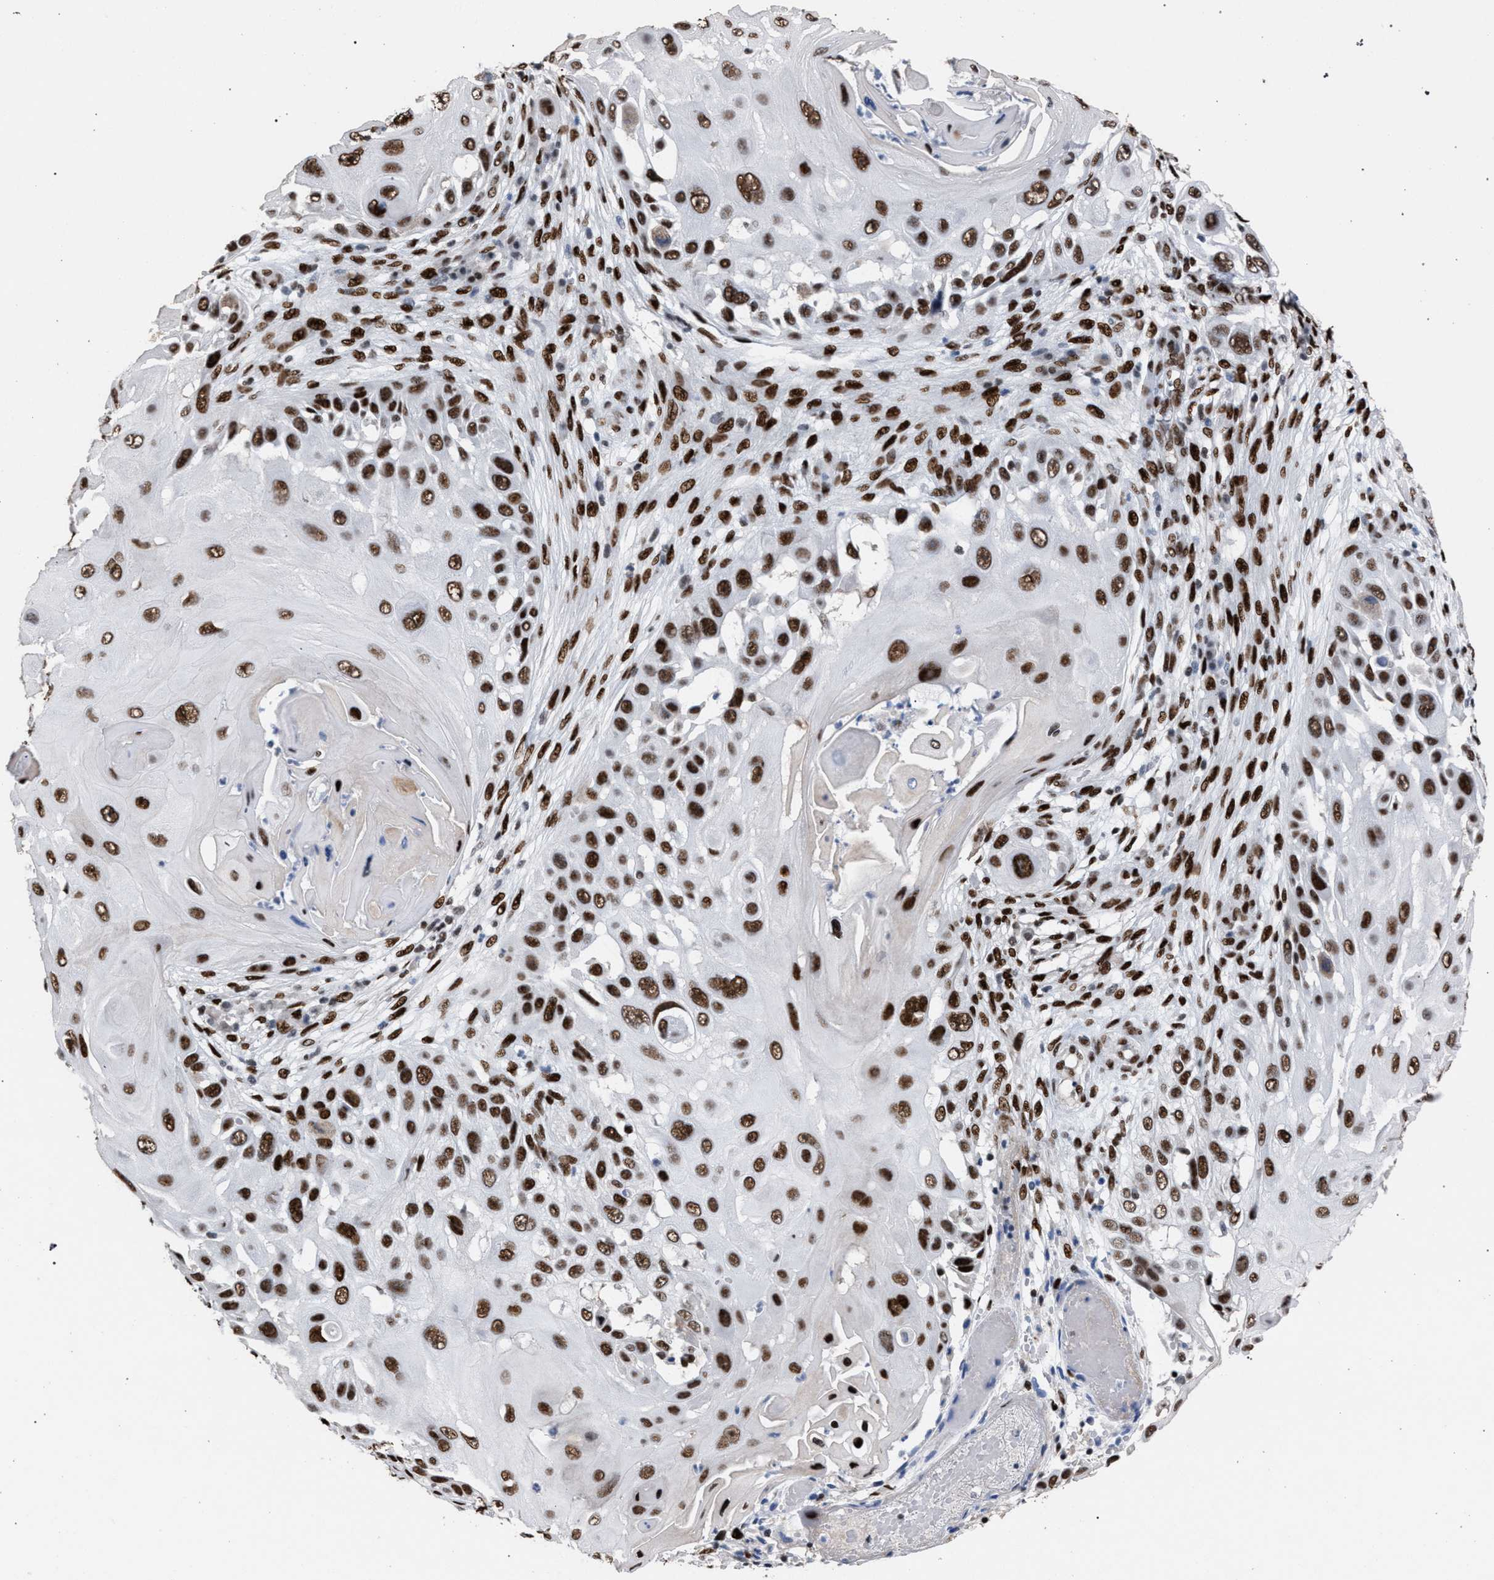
{"staining": {"intensity": "strong", "quantity": ">75%", "location": "nuclear"}, "tissue": "skin cancer", "cell_type": "Tumor cells", "image_type": "cancer", "snomed": [{"axis": "morphology", "description": "Squamous cell carcinoma, NOS"}, {"axis": "topography", "description": "Skin"}], "caption": "The immunohistochemical stain shows strong nuclear positivity in tumor cells of squamous cell carcinoma (skin) tissue.", "gene": "TP53BP1", "patient": {"sex": "female", "age": 44}}